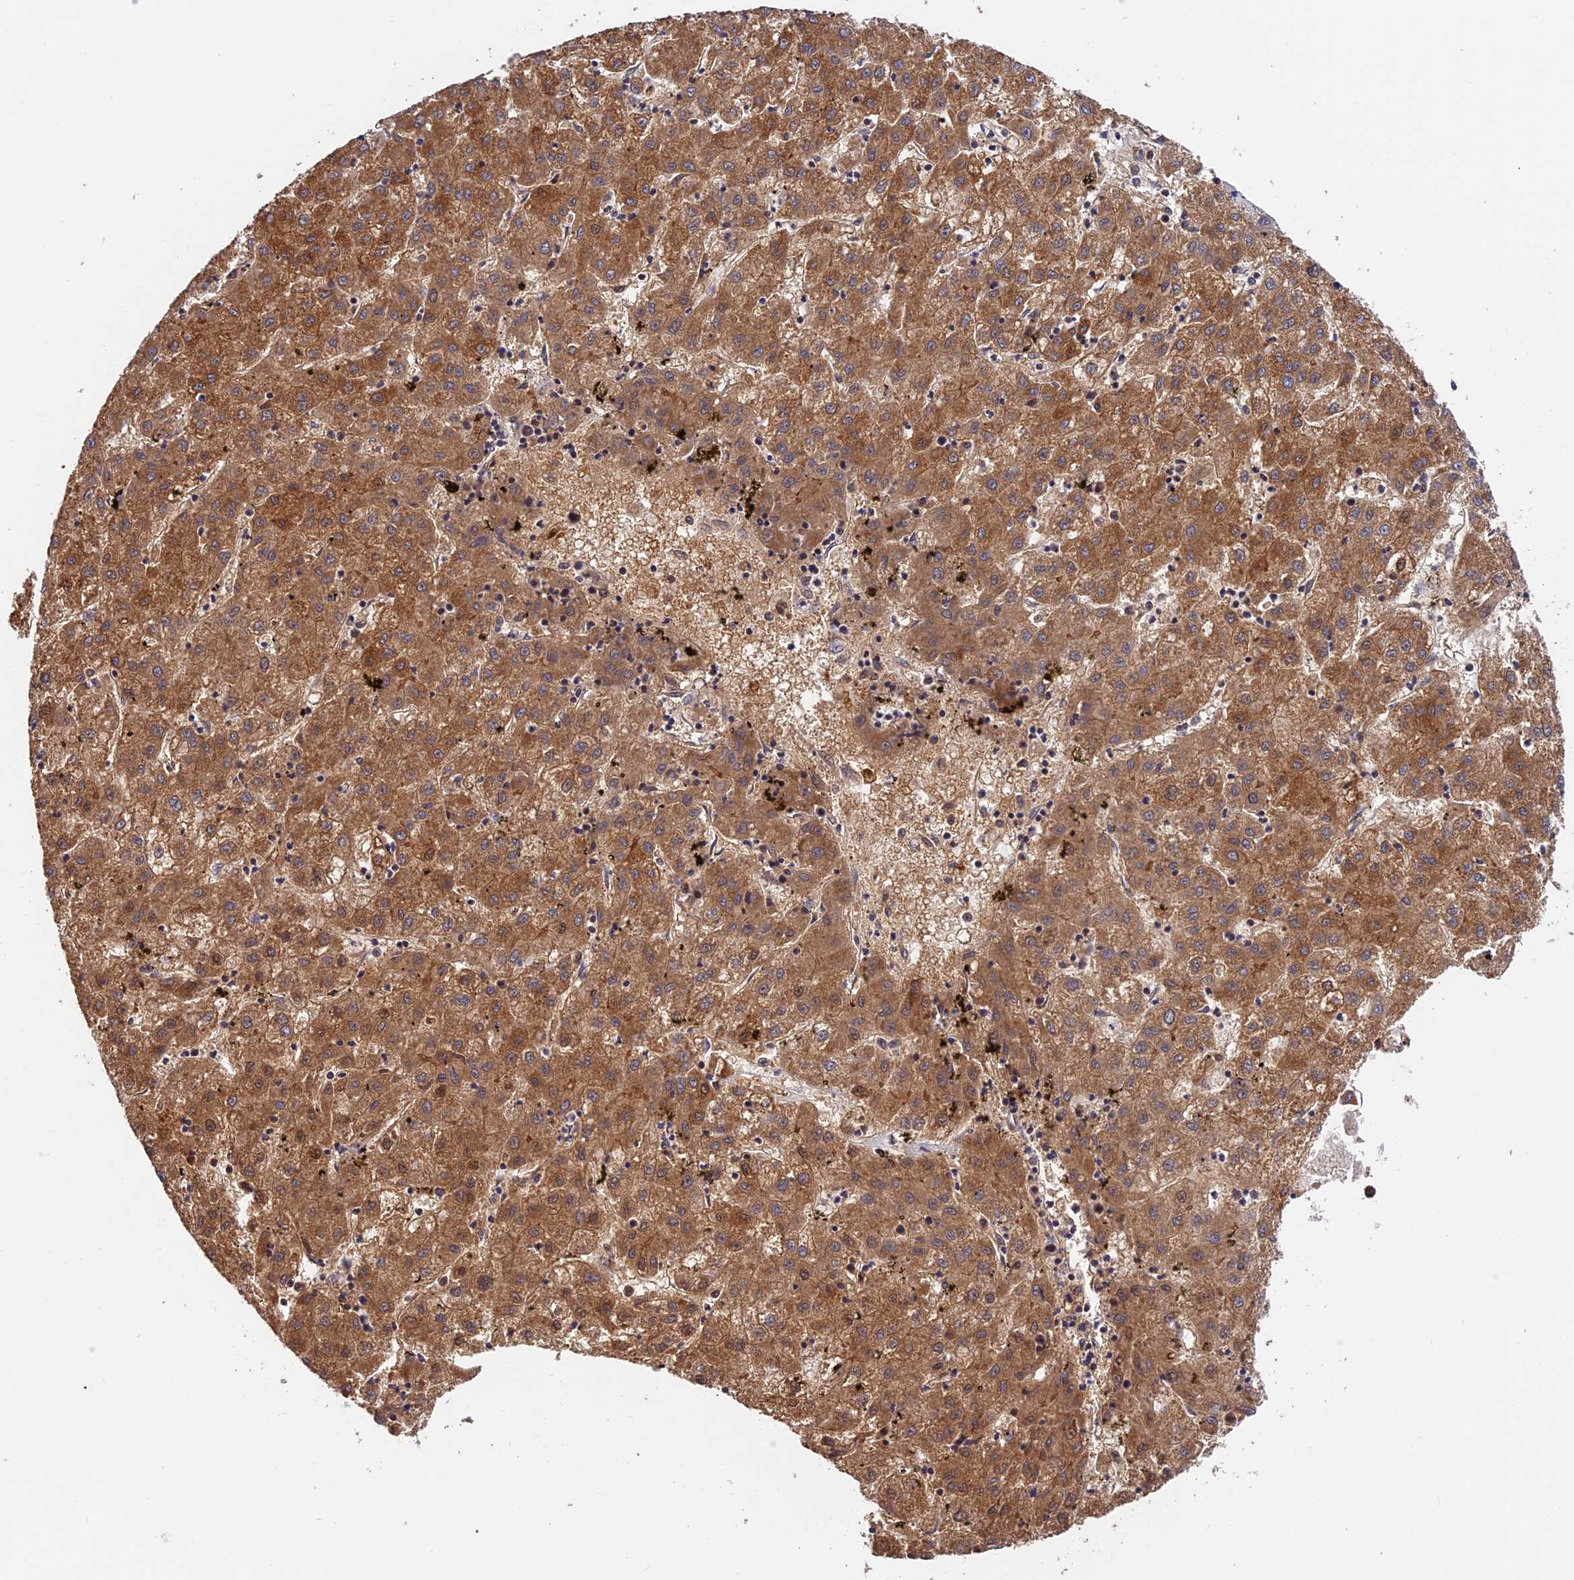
{"staining": {"intensity": "moderate", "quantity": ">75%", "location": "cytoplasmic/membranous"}, "tissue": "liver cancer", "cell_type": "Tumor cells", "image_type": "cancer", "snomed": [{"axis": "morphology", "description": "Carcinoma, Hepatocellular, NOS"}, {"axis": "topography", "description": "Liver"}], "caption": "Moderate cytoplasmic/membranous expression is identified in about >75% of tumor cells in liver cancer. The protein of interest is shown in brown color, while the nuclei are stained blue.", "gene": "MNS1", "patient": {"sex": "male", "age": 72}}